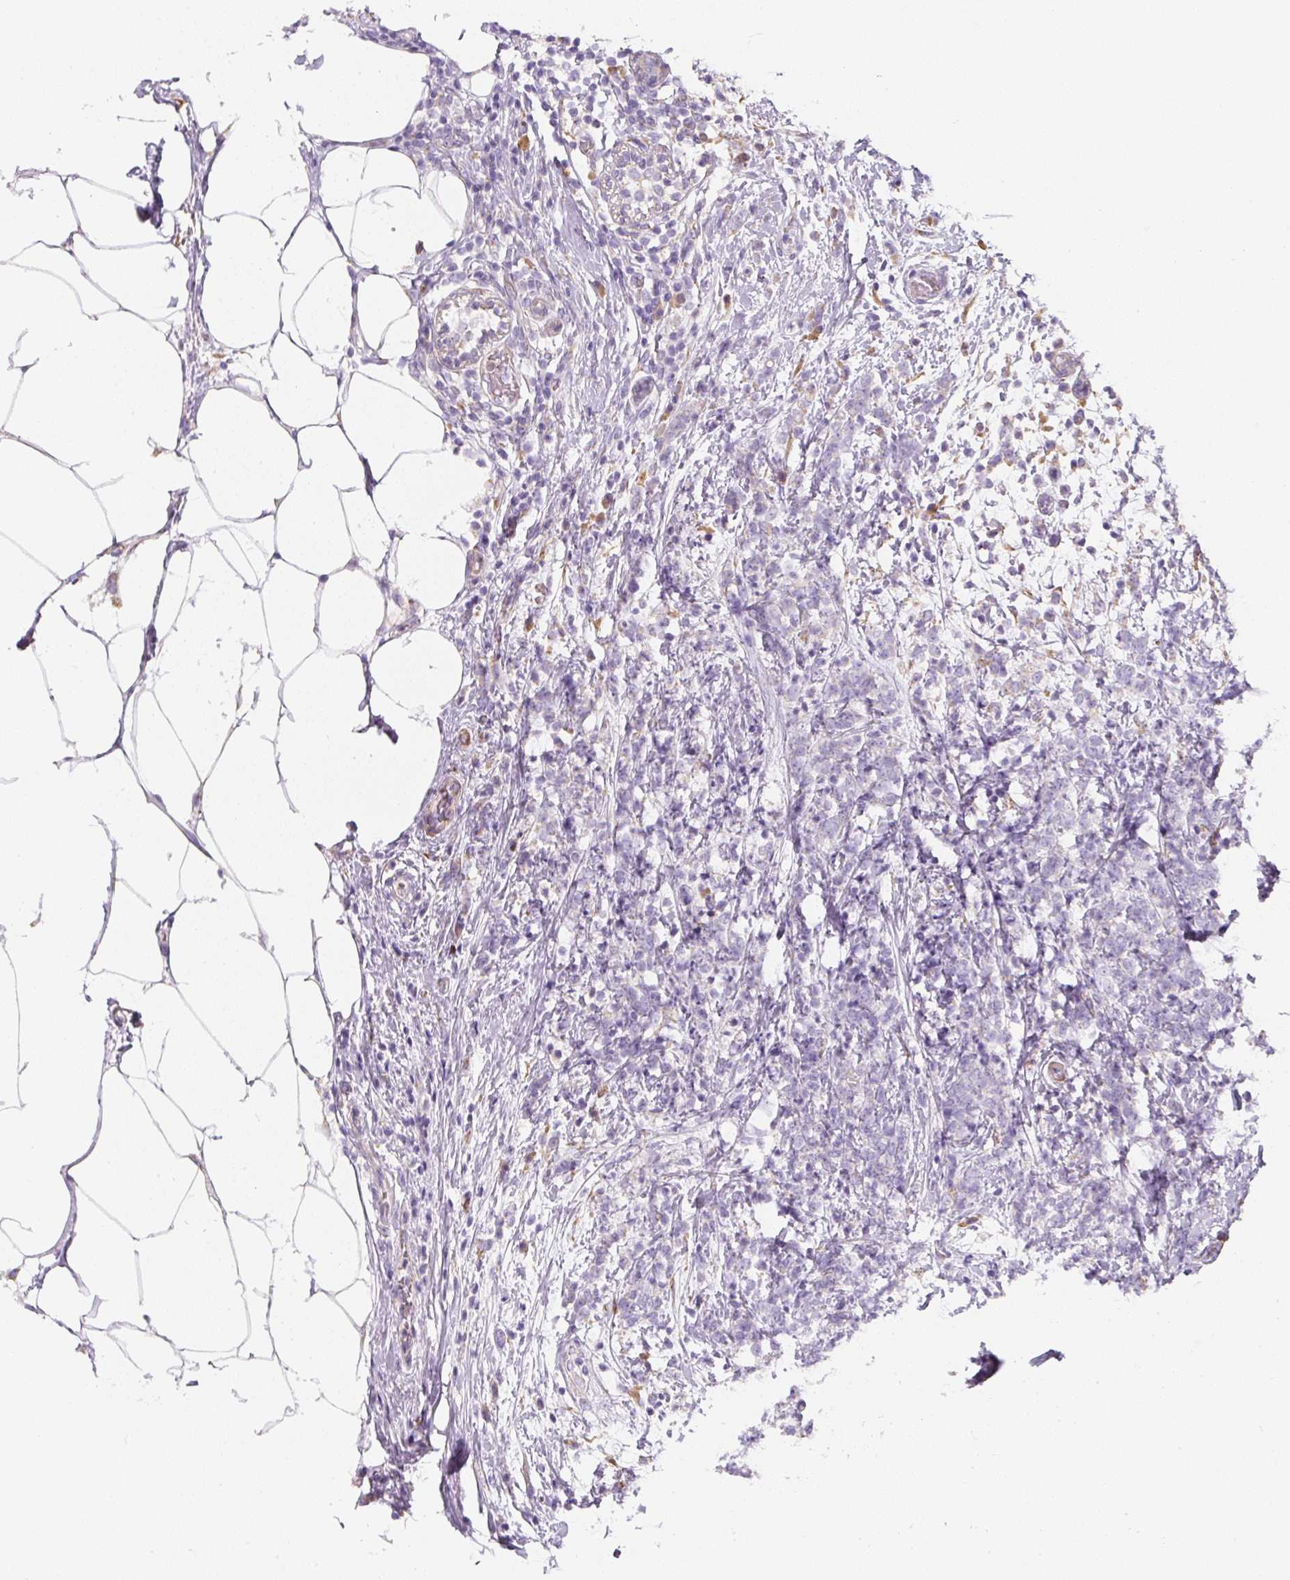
{"staining": {"intensity": "negative", "quantity": "none", "location": "none"}, "tissue": "breast cancer", "cell_type": "Tumor cells", "image_type": "cancer", "snomed": [{"axis": "morphology", "description": "Lobular carcinoma"}, {"axis": "topography", "description": "Breast"}], "caption": "There is no significant staining in tumor cells of breast lobular carcinoma.", "gene": "PWWP3B", "patient": {"sex": "female", "age": 58}}